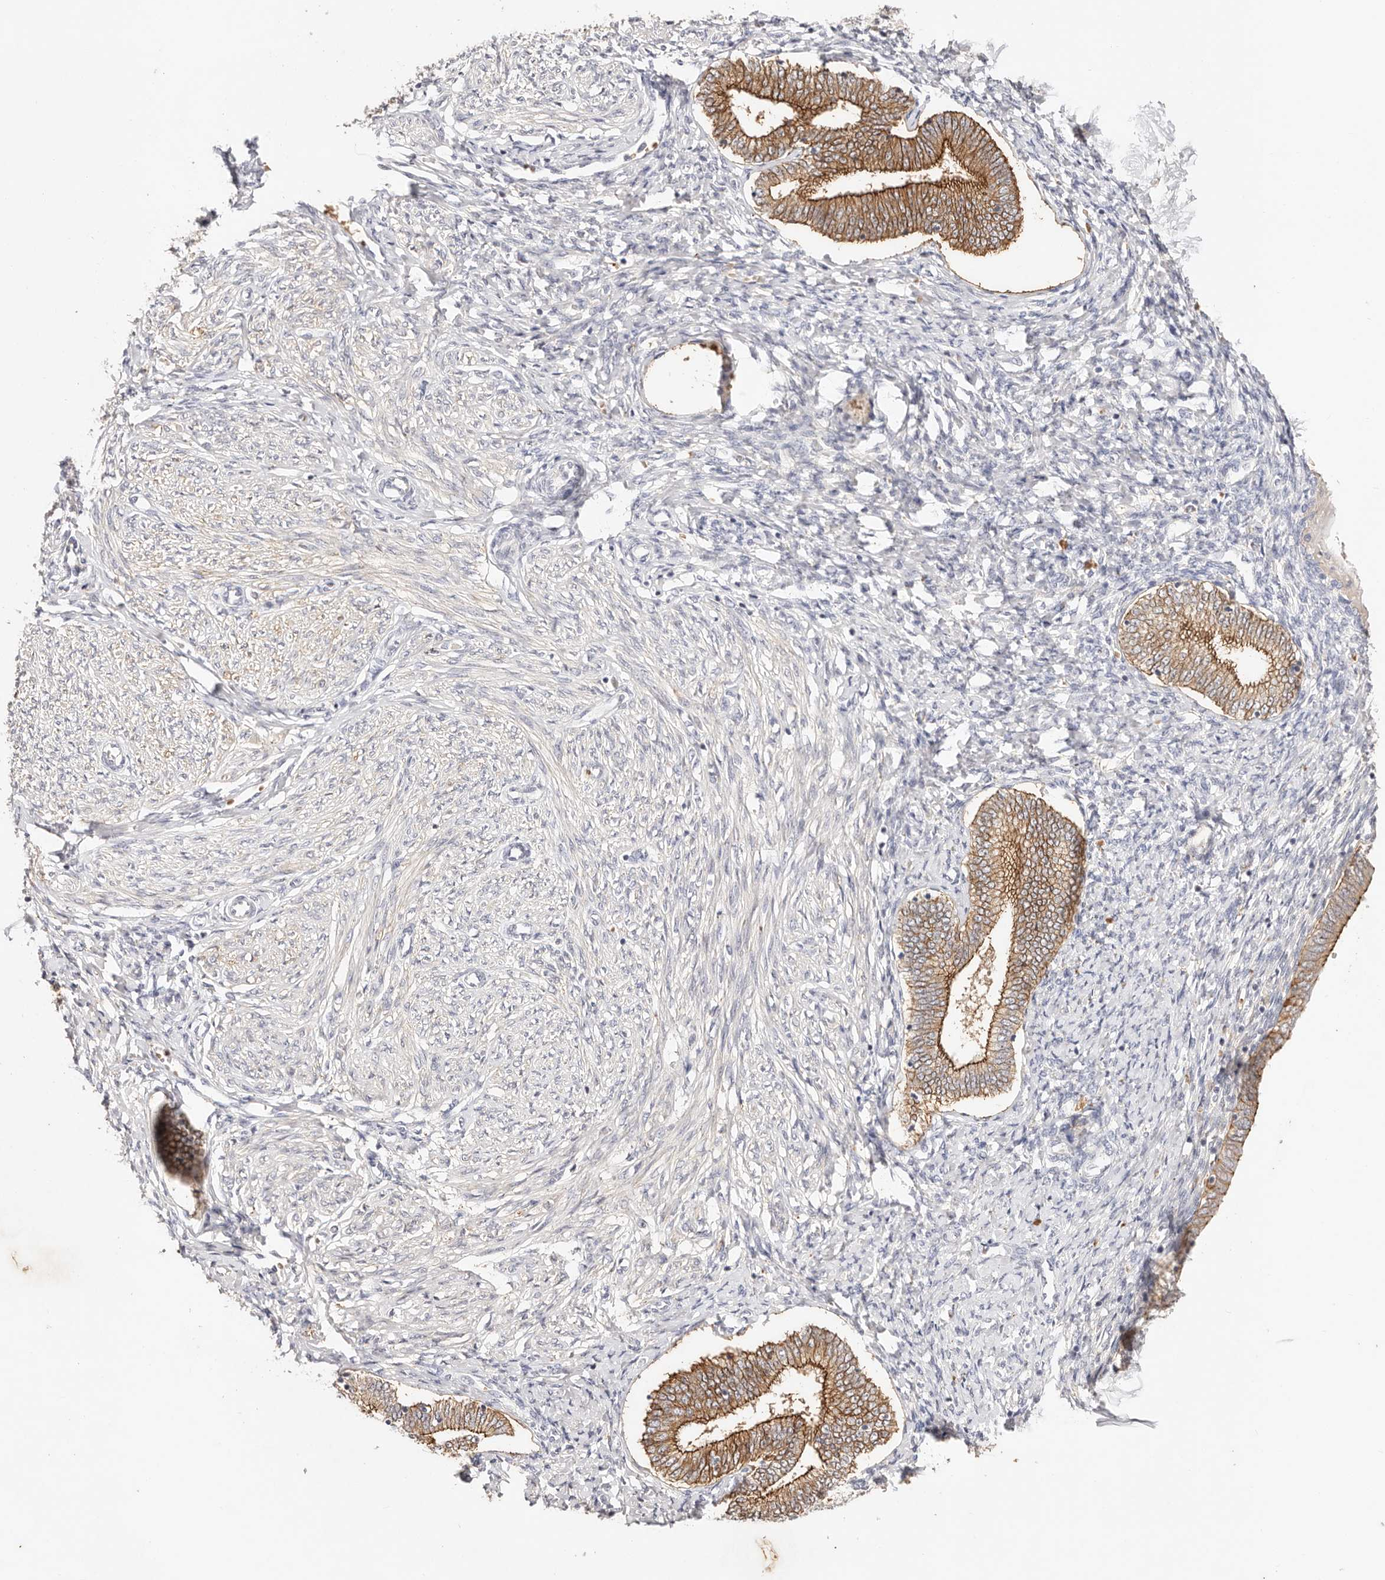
{"staining": {"intensity": "negative", "quantity": "none", "location": "none"}, "tissue": "endometrium", "cell_type": "Cells in endometrial stroma", "image_type": "normal", "snomed": [{"axis": "morphology", "description": "Normal tissue, NOS"}, {"axis": "topography", "description": "Endometrium"}], "caption": "Cells in endometrial stroma are negative for brown protein staining in benign endometrium. (IHC, brightfield microscopy, high magnification).", "gene": "CXADR", "patient": {"sex": "female", "age": 72}}